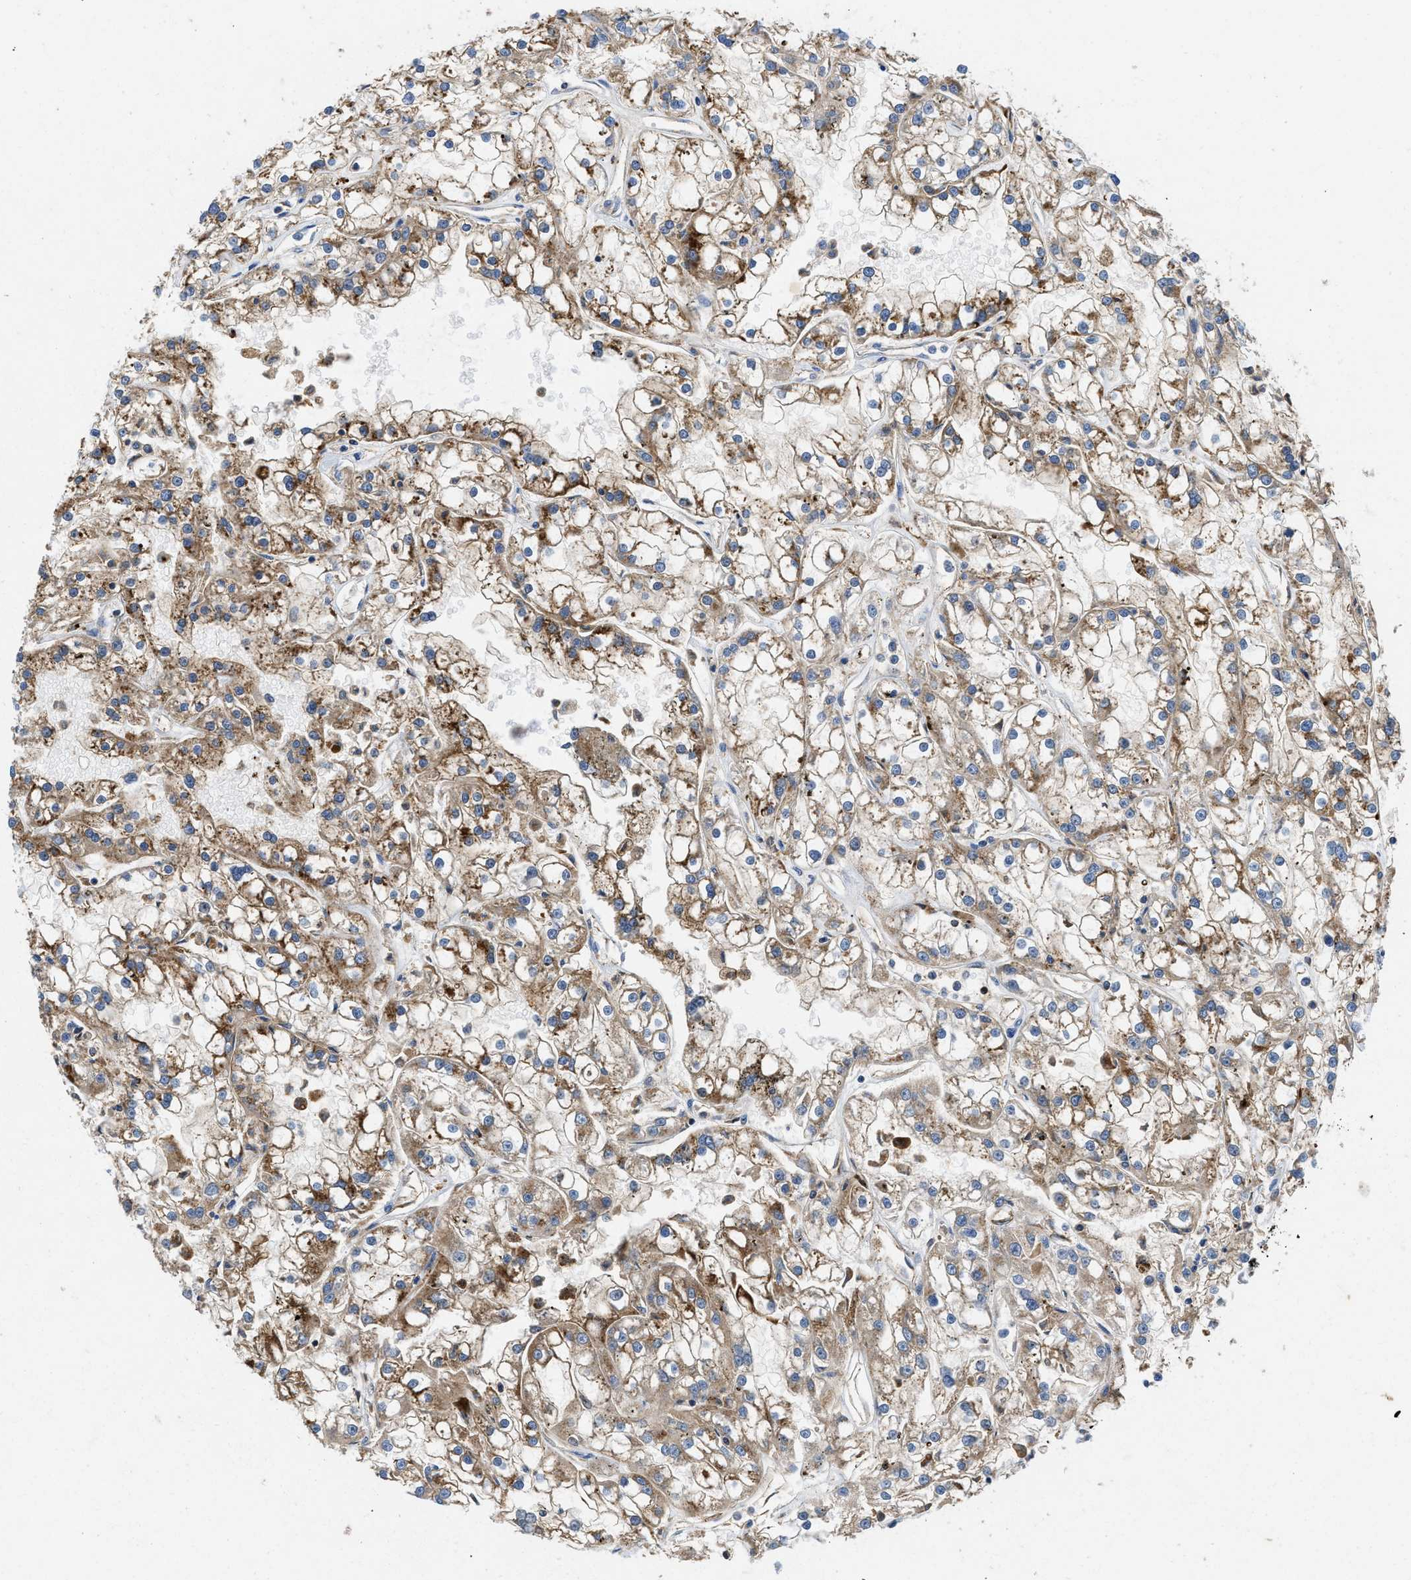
{"staining": {"intensity": "moderate", "quantity": ">75%", "location": "cytoplasmic/membranous"}, "tissue": "renal cancer", "cell_type": "Tumor cells", "image_type": "cancer", "snomed": [{"axis": "morphology", "description": "Adenocarcinoma, NOS"}, {"axis": "topography", "description": "Kidney"}], "caption": "The micrograph exhibits immunohistochemical staining of renal cancer (adenocarcinoma). There is moderate cytoplasmic/membranous staining is identified in approximately >75% of tumor cells.", "gene": "ENPP4", "patient": {"sex": "female", "age": 52}}